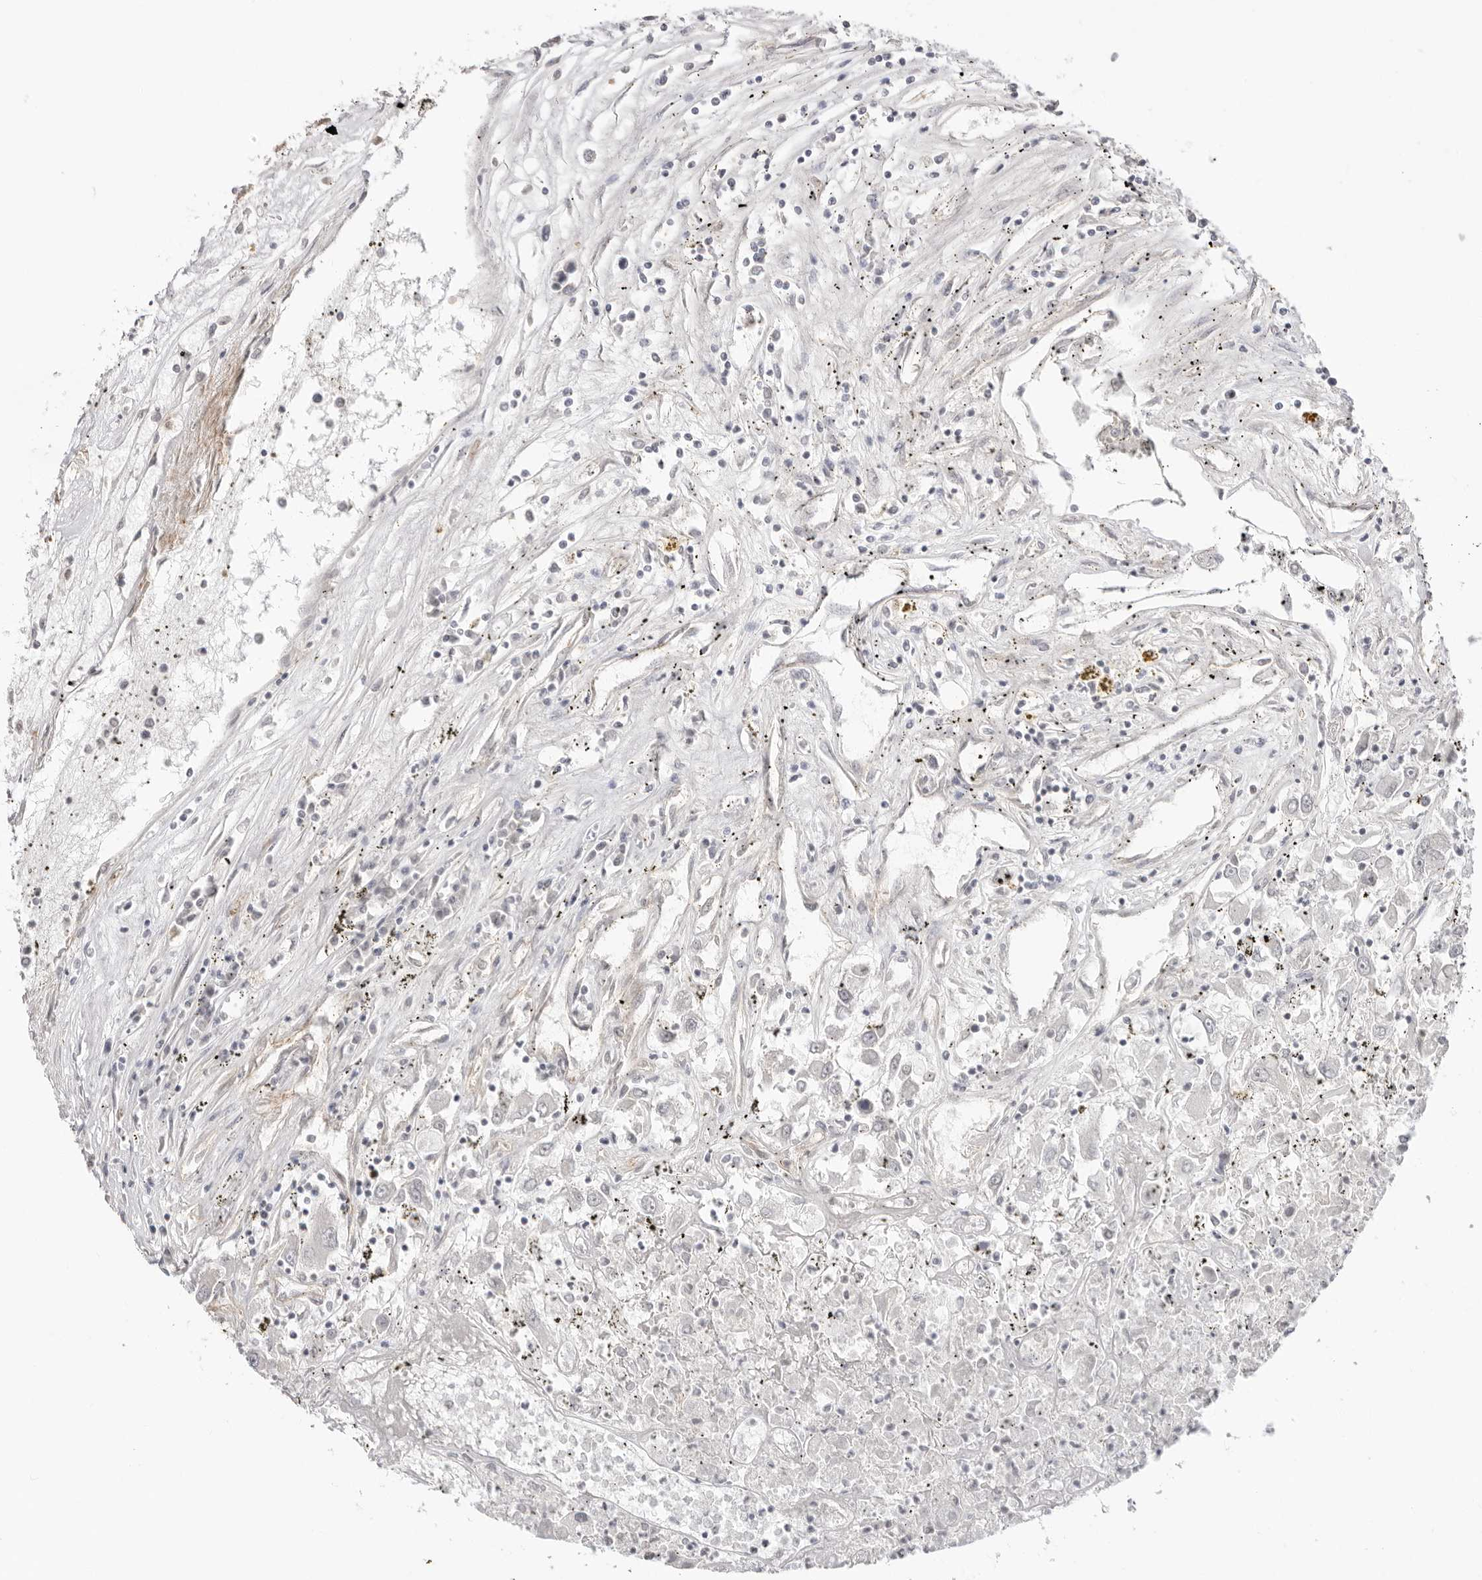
{"staining": {"intensity": "negative", "quantity": "none", "location": "none"}, "tissue": "renal cancer", "cell_type": "Tumor cells", "image_type": "cancer", "snomed": [{"axis": "morphology", "description": "Adenocarcinoma, NOS"}, {"axis": "topography", "description": "Kidney"}], "caption": "Tumor cells show no significant positivity in renal cancer (adenocarcinoma). (Stains: DAB immunohistochemistry with hematoxylin counter stain, Microscopy: brightfield microscopy at high magnification).", "gene": "TRAPPC3", "patient": {"sex": "female", "age": 52}}